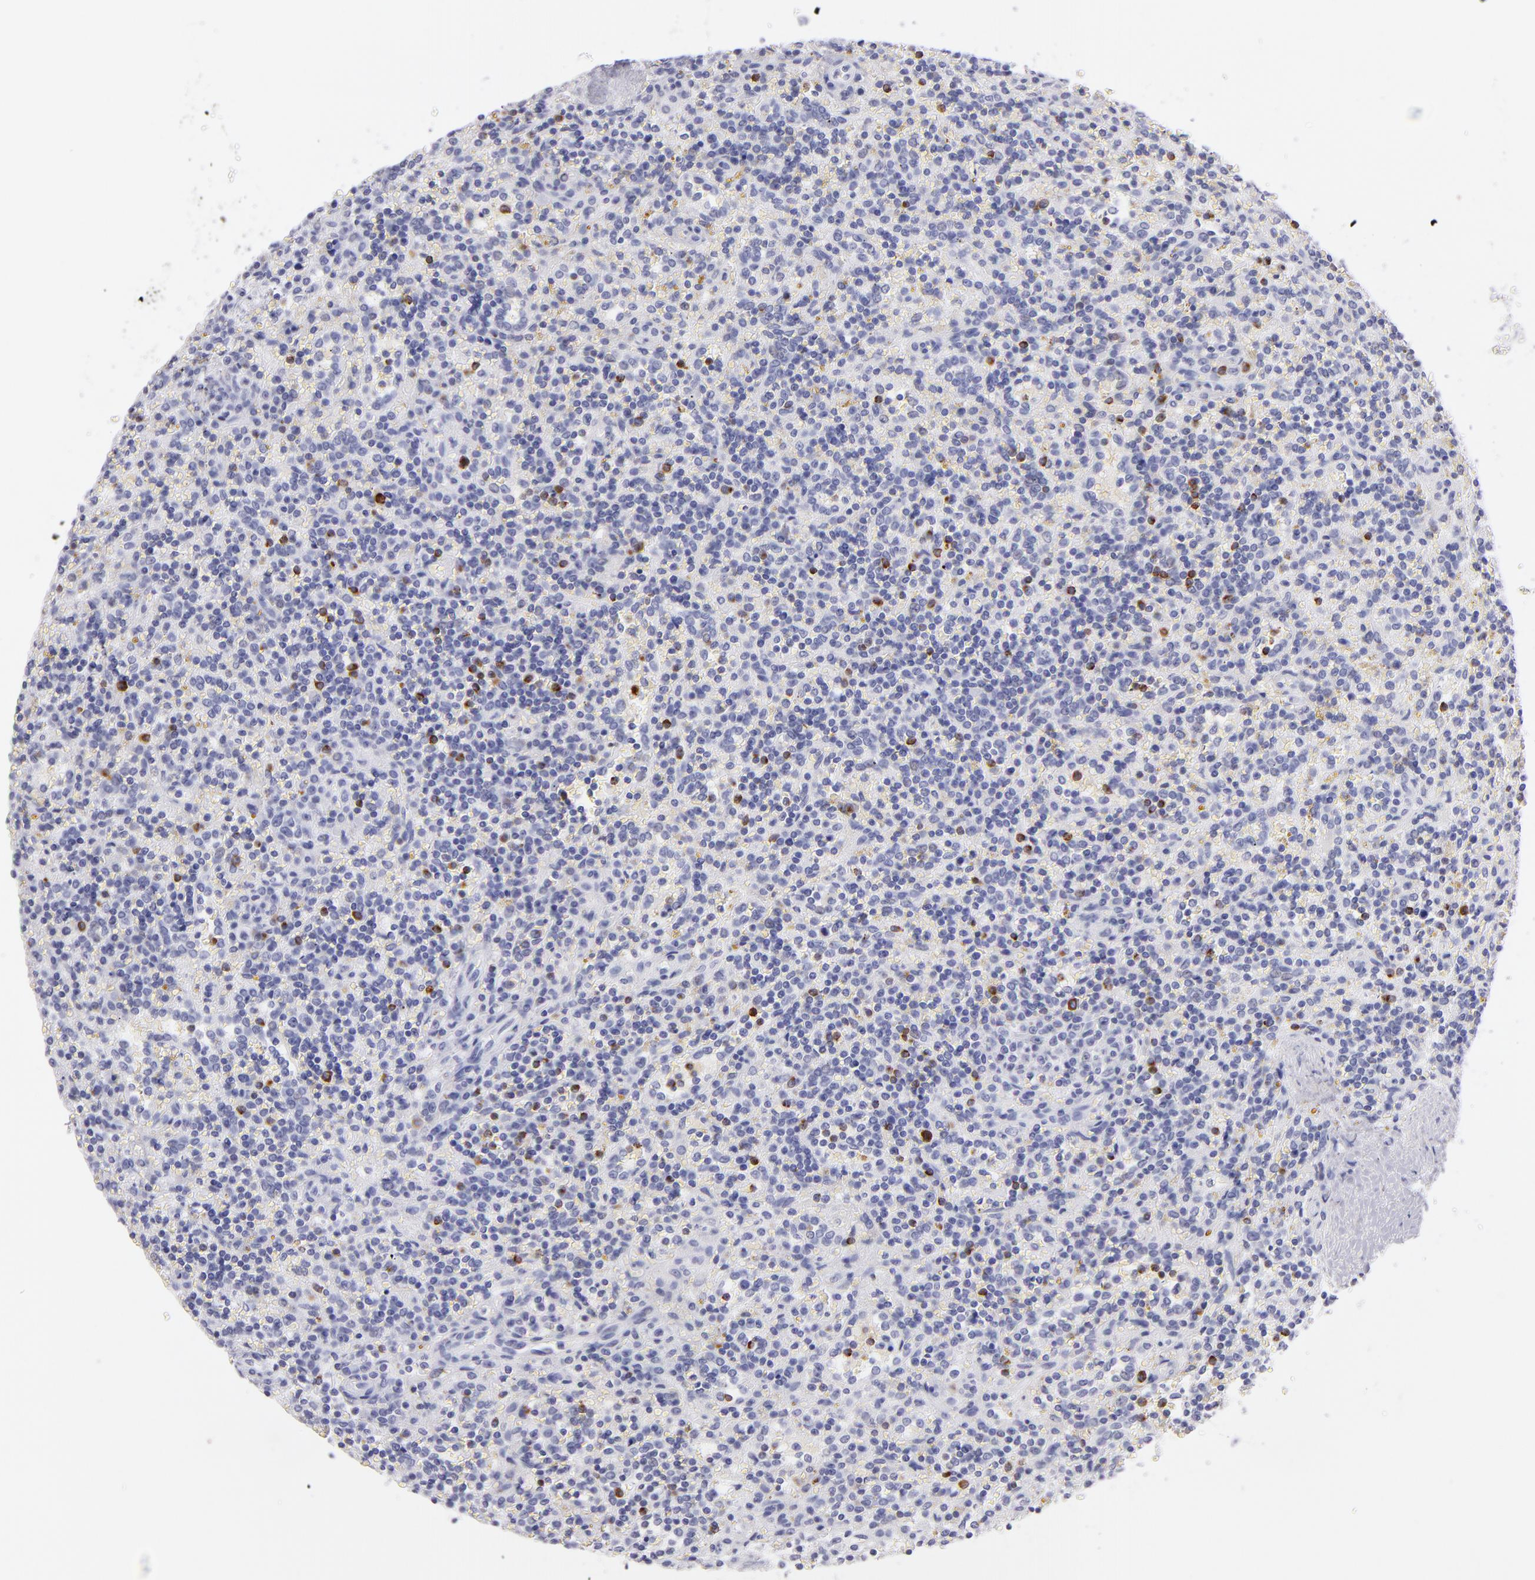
{"staining": {"intensity": "negative", "quantity": "none", "location": "none"}, "tissue": "lymphoma", "cell_type": "Tumor cells", "image_type": "cancer", "snomed": [{"axis": "morphology", "description": "Malignant lymphoma, non-Hodgkin's type, Low grade"}, {"axis": "topography", "description": "Spleen"}], "caption": "Immunohistochemical staining of low-grade malignant lymphoma, non-Hodgkin's type displays no significant expression in tumor cells.", "gene": "PRF1", "patient": {"sex": "male", "age": 67}}